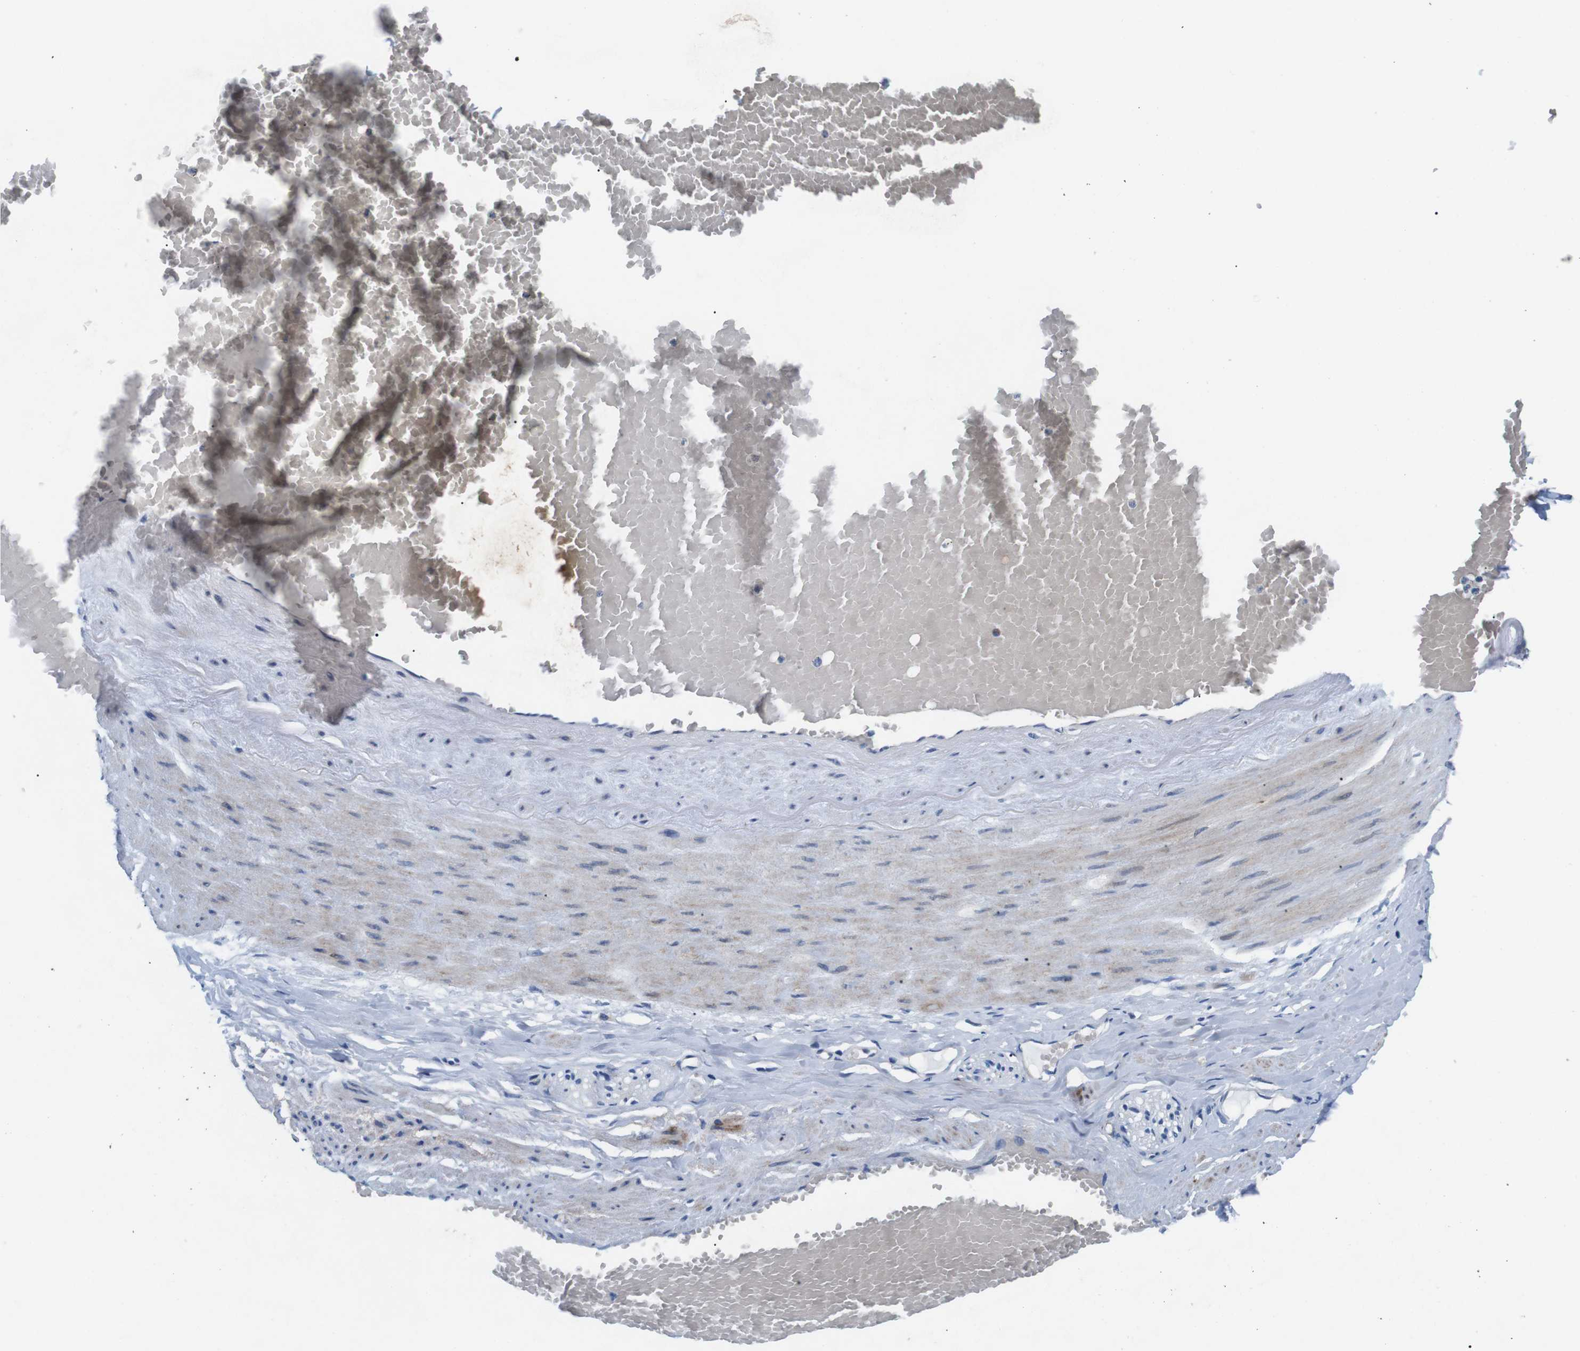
{"staining": {"intensity": "negative", "quantity": "none", "location": "none"}, "tissue": "adipose tissue", "cell_type": "Adipocytes", "image_type": "normal", "snomed": [{"axis": "morphology", "description": "Normal tissue, NOS"}, {"axis": "topography", "description": "Soft tissue"}, {"axis": "topography", "description": "Vascular tissue"}], "caption": "IHC photomicrograph of unremarkable adipose tissue: adipose tissue stained with DAB displays no significant protein expression in adipocytes.", "gene": "F2RL1", "patient": {"sex": "female", "age": 35}}